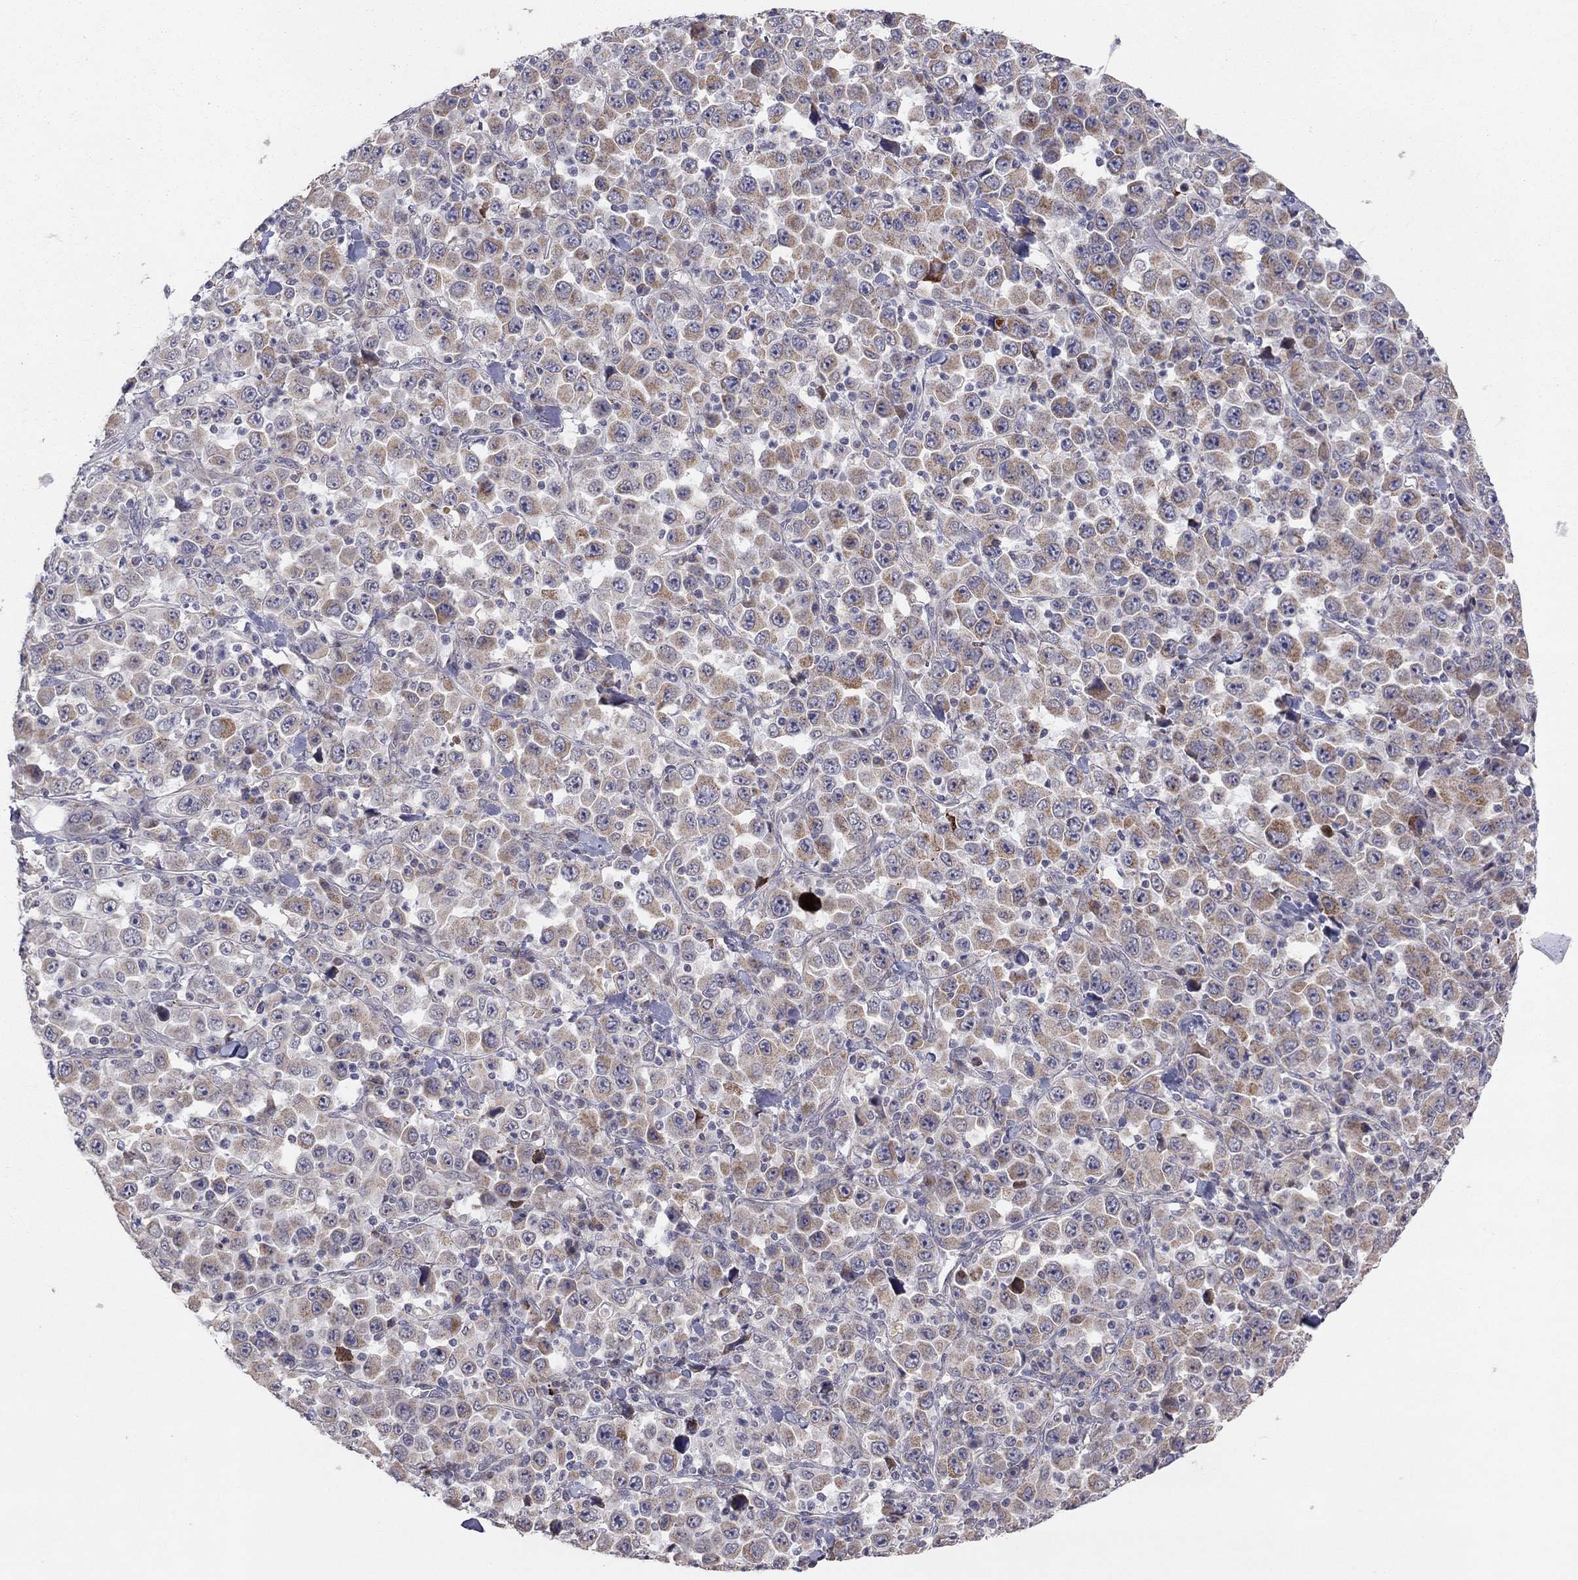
{"staining": {"intensity": "weak", "quantity": "25%-75%", "location": "cytoplasmic/membranous"}, "tissue": "stomach cancer", "cell_type": "Tumor cells", "image_type": "cancer", "snomed": [{"axis": "morphology", "description": "Normal tissue, NOS"}, {"axis": "morphology", "description": "Adenocarcinoma, NOS"}, {"axis": "topography", "description": "Stomach, upper"}, {"axis": "topography", "description": "Stomach"}], "caption": "Tumor cells show weak cytoplasmic/membranous expression in about 25%-75% of cells in stomach cancer.", "gene": "CRACDL", "patient": {"sex": "male", "age": 59}}